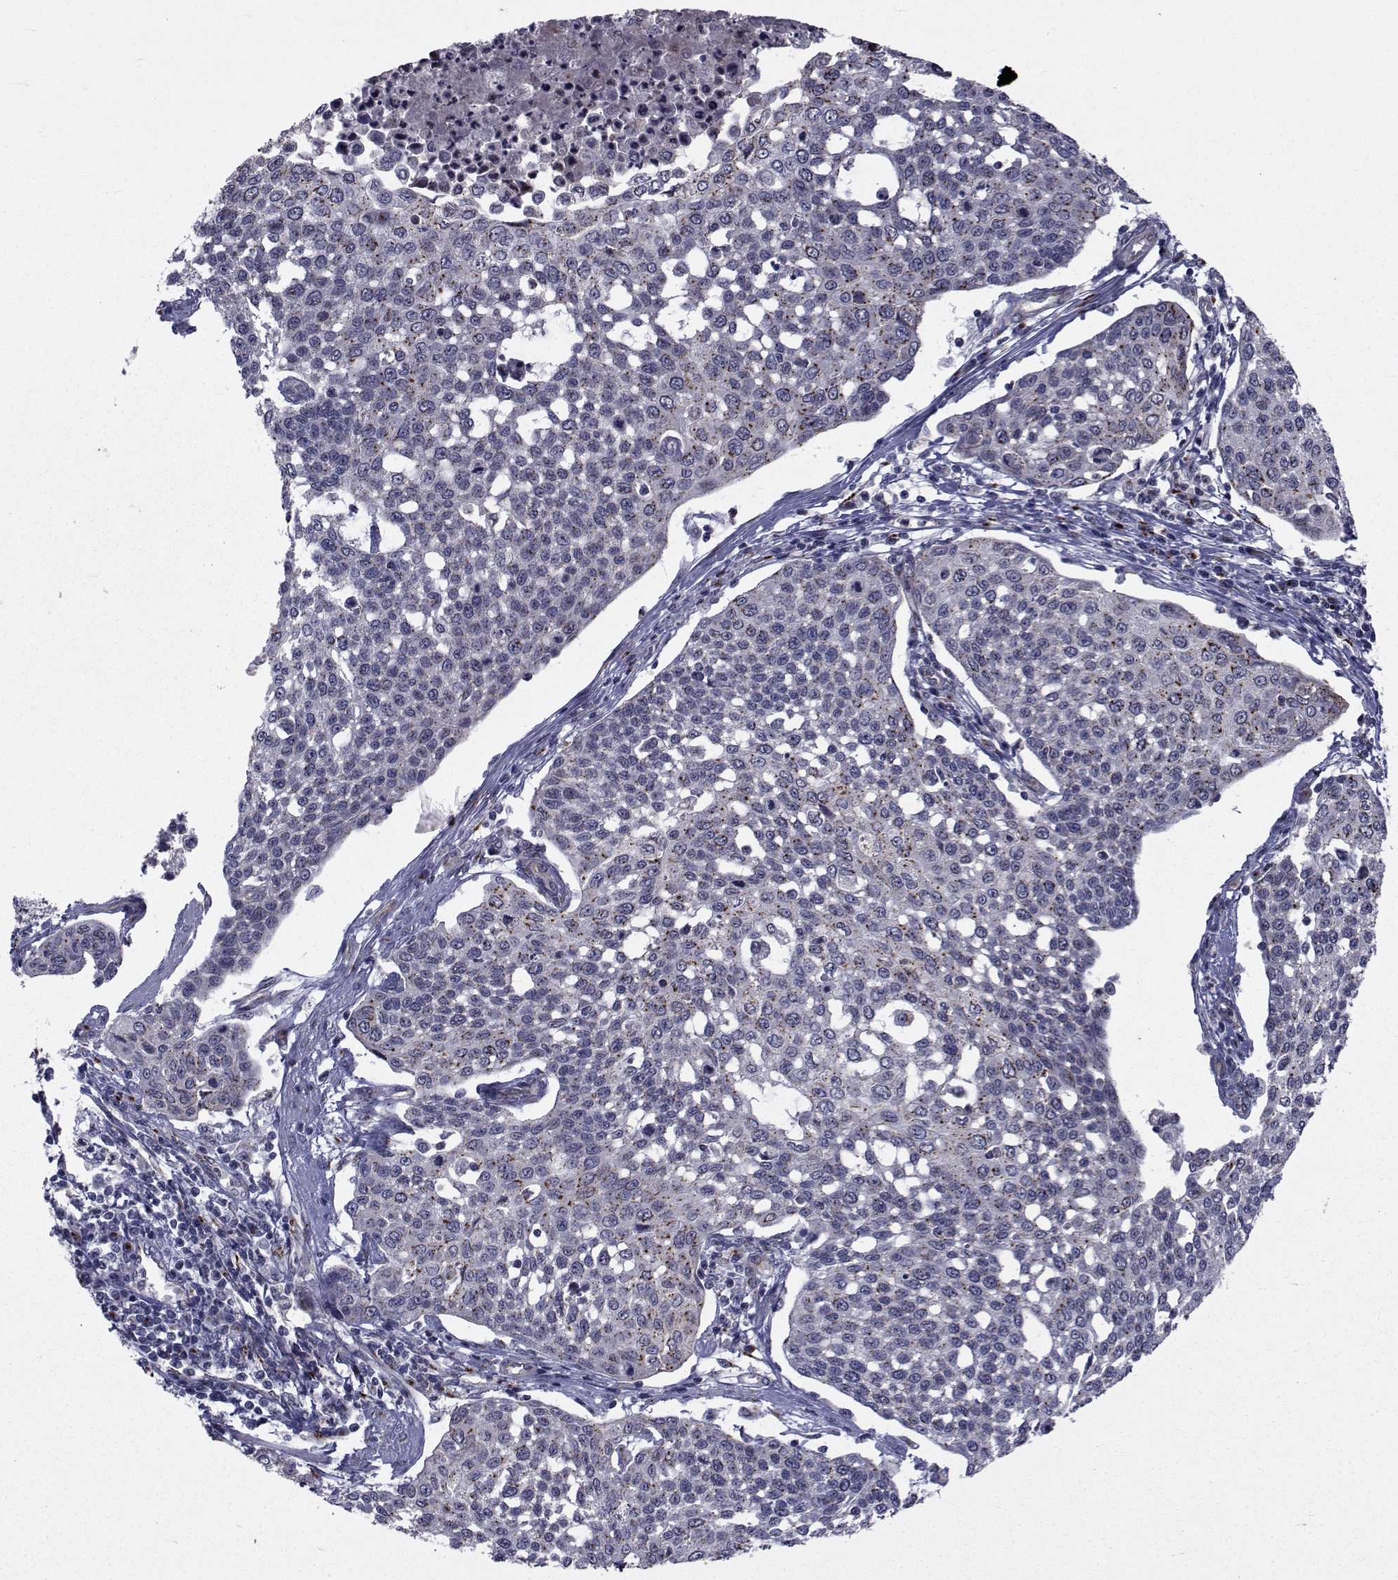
{"staining": {"intensity": "moderate", "quantity": "<25%", "location": "cytoplasmic/membranous"}, "tissue": "cervical cancer", "cell_type": "Tumor cells", "image_type": "cancer", "snomed": [{"axis": "morphology", "description": "Squamous cell carcinoma, NOS"}, {"axis": "topography", "description": "Cervix"}], "caption": "Protein staining shows moderate cytoplasmic/membranous positivity in about <25% of tumor cells in cervical cancer (squamous cell carcinoma).", "gene": "ATP6V1C2", "patient": {"sex": "female", "age": 34}}